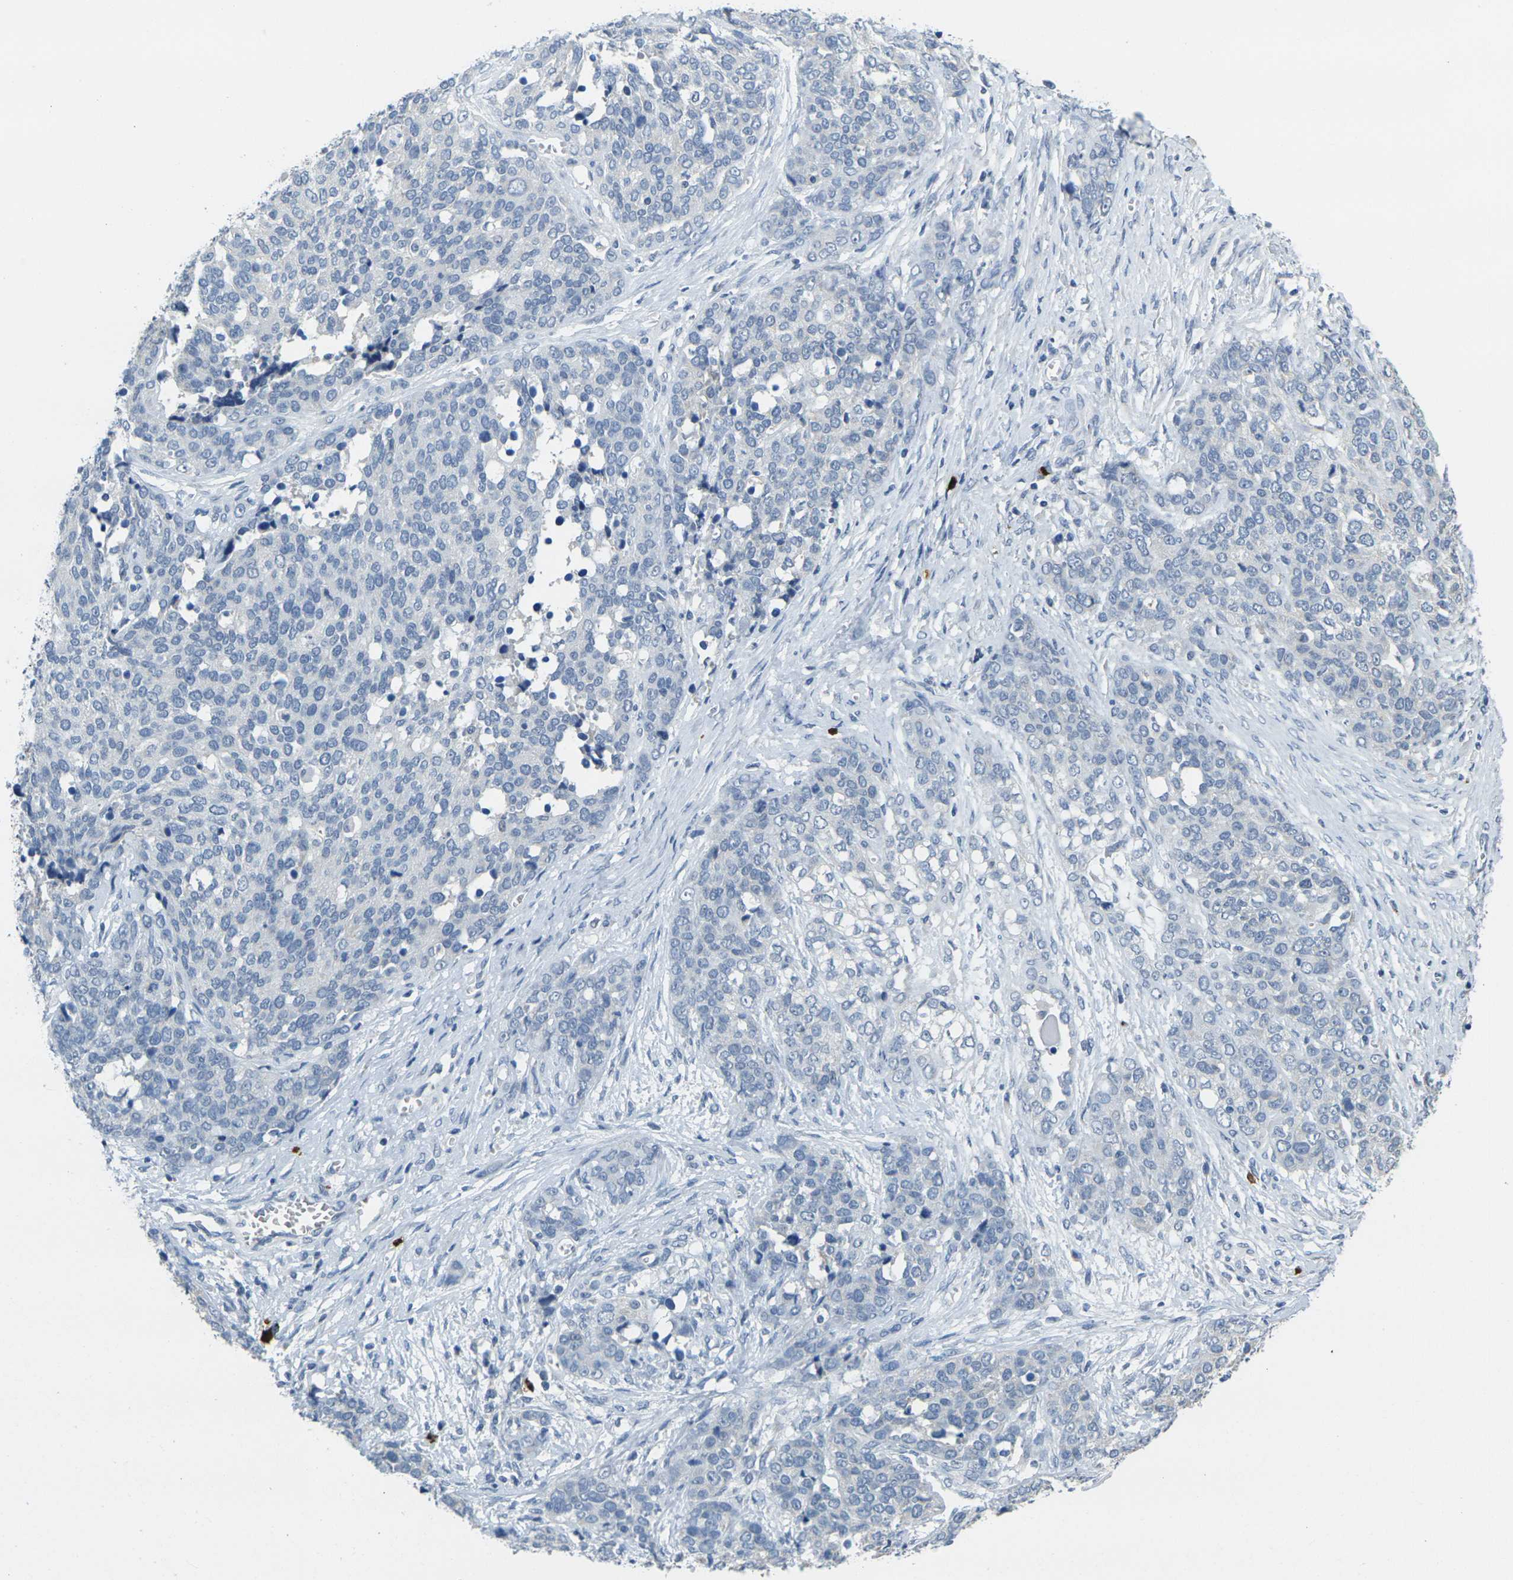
{"staining": {"intensity": "negative", "quantity": "none", "location": "none"}, "tissue": "ovarian cancer", "cell_type": "Tumor cells", "image_type": "cancer", "snomed": [{"axis": "morphology", "description": "Cystadenocarcinoma, serous, NOS"}, {"axis": "topography", "description": "Ovary"}], "caption": "The micrograph demonstrates no significant positivity in tumor cells of ovarian cancer (serous cystadenocarcinoma).", "gene": "GPR15", "patient": {"sex": "female", "age": 44}}